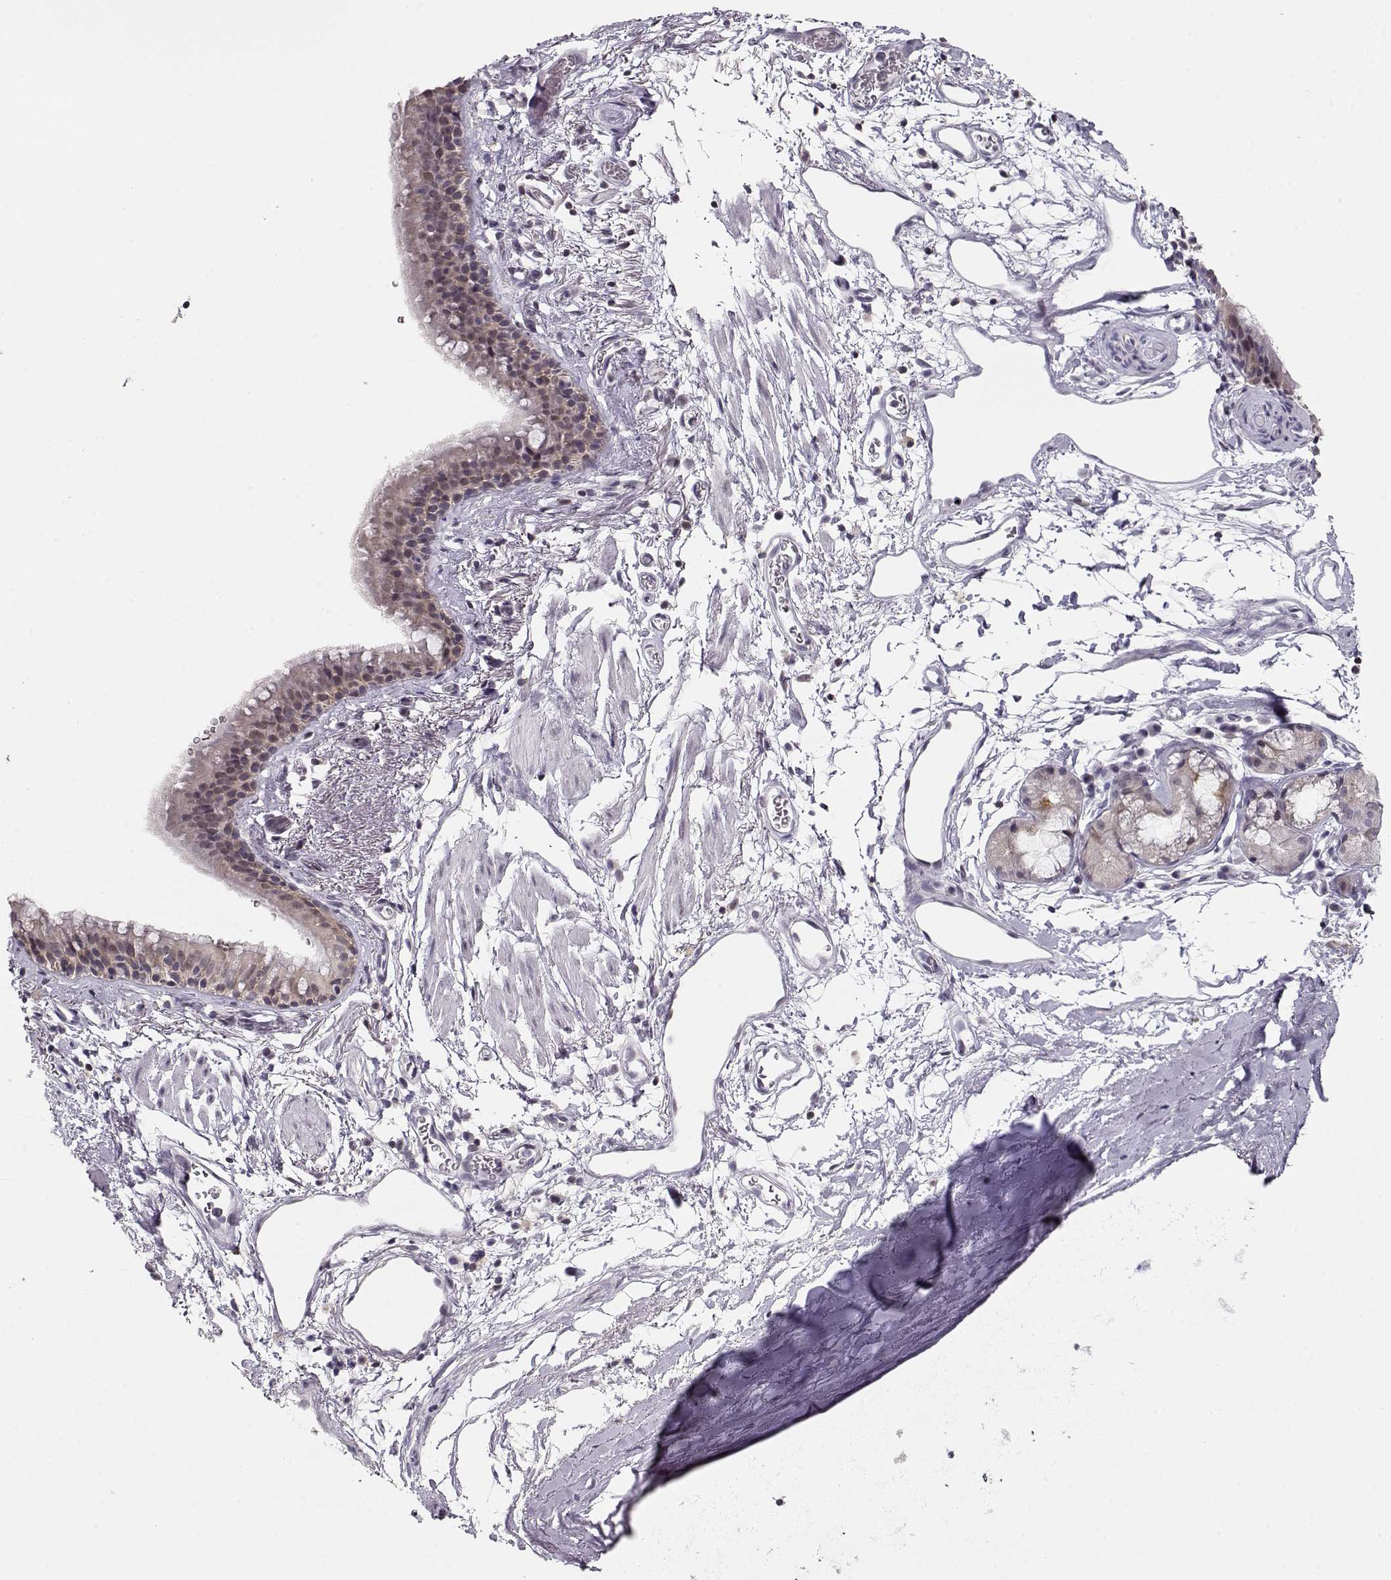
{"staining": {"intensity": "negative", "quantity": "none", "location": "none"}, "tissue": "bronchus", "cell_type": "Respiratory epithelial cells", "image_type": "normal", "snomed": [{"axis": "morphology", "description": "Normal tissue, NOS"}, {"axis": "topography", "description": "Cartilage tissue"}, {"axis": "topography", "description": "Bronchus"}], "caption": "Immunohistochemistry (IHC) of unremarkable human bronchus shows no expression in respiratory epithelial cells.", "gene": "TEPP", "patient": {"sex": "male", "age": 58}}